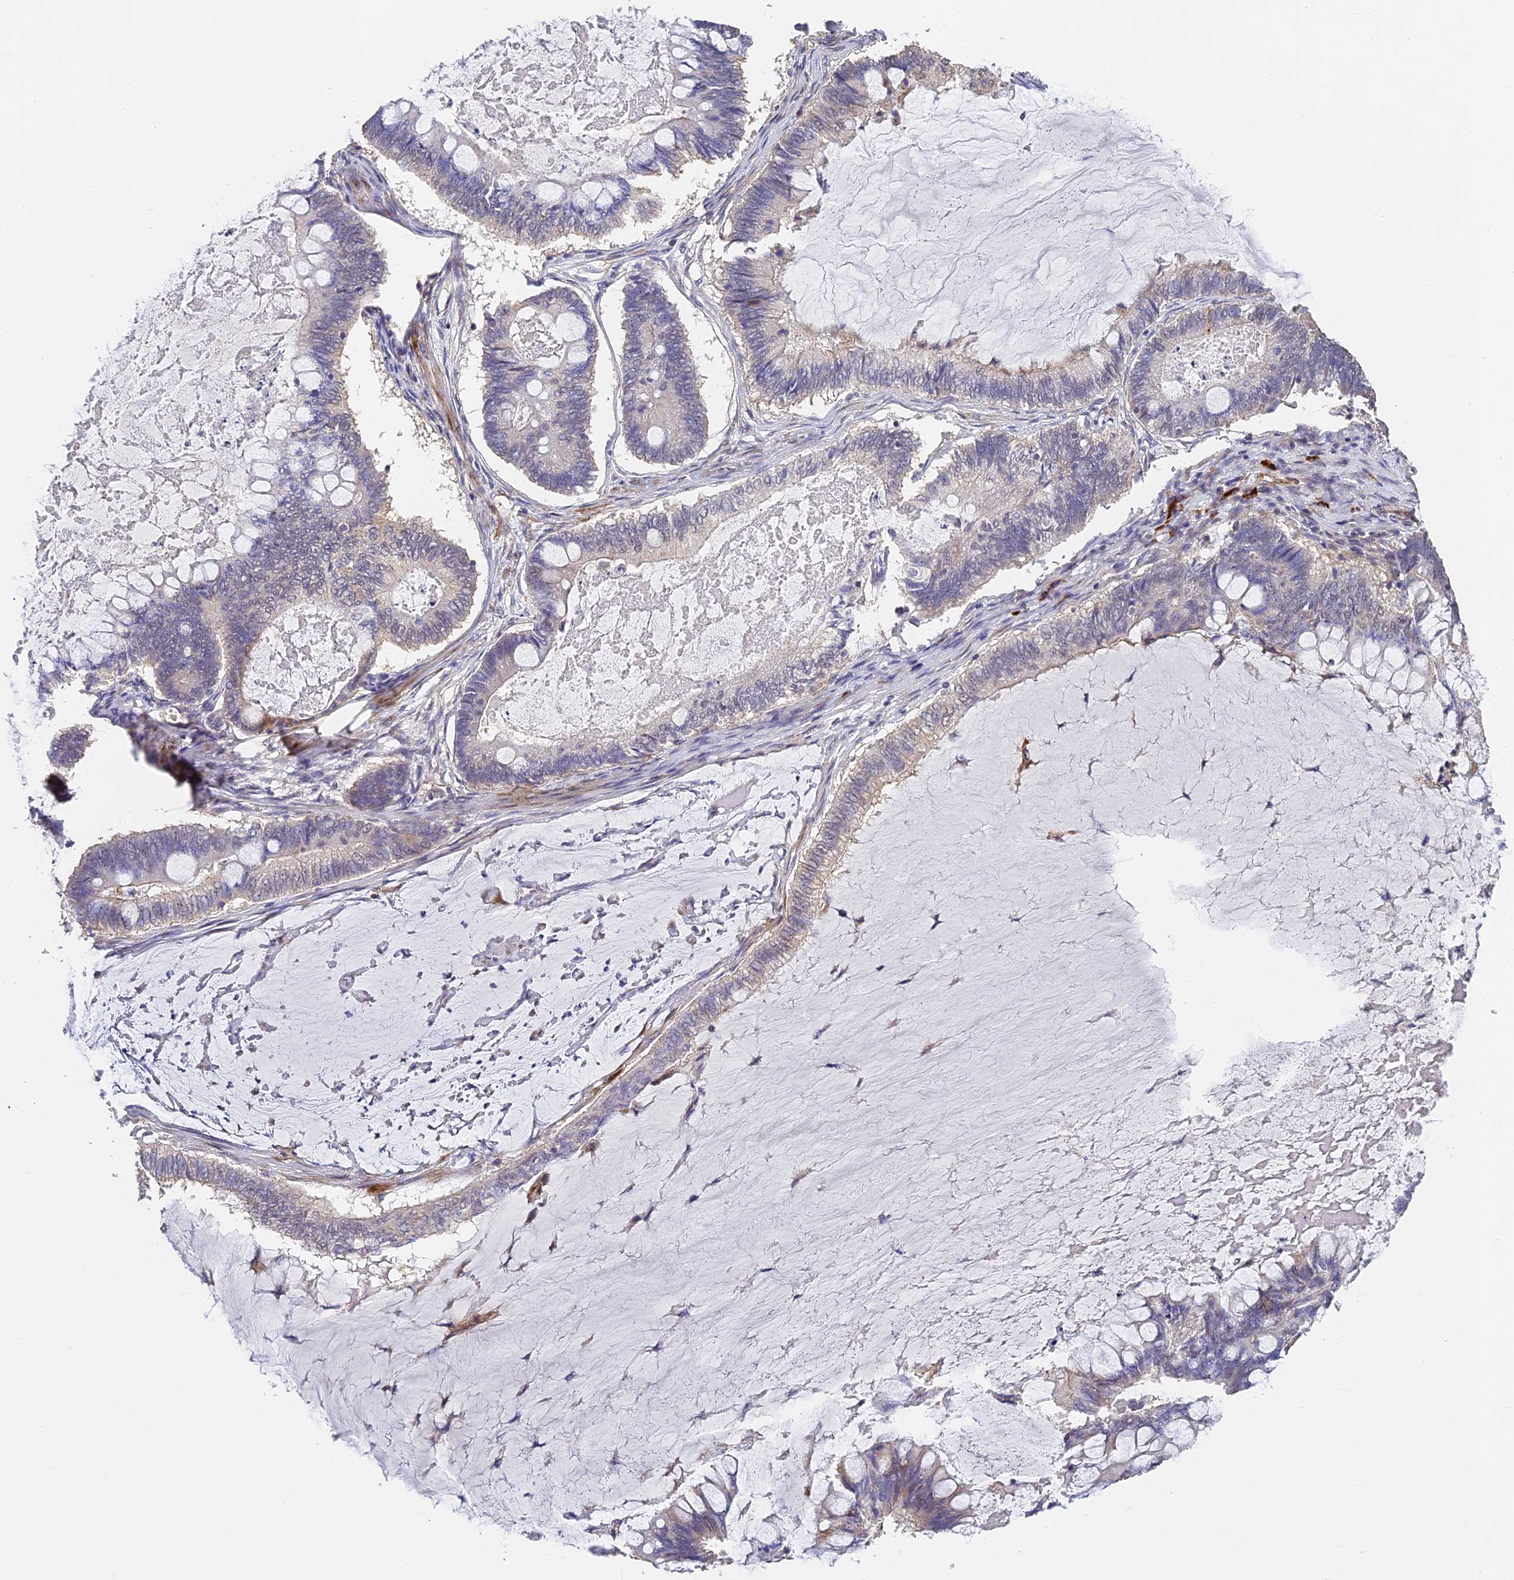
{"staining": {"intensity": "negative", "quantity": "none", "location": "none"}, "tissue": "ovarian cancer", "cell_type": "Tumor cells", "image_type": "cancer", "snomed": [{"axis": "morphology", "description": "Cystadenocarcinoma, mucinous, NOS"}, {"axis": "topography", "description": "Ovary"}], "caption": "This is a image of IHC staining of ovarian cancer, which shows no expression in tumor cells.", "gene": "SLC11A1", "patient": {"sex": "female", "age": 61}}